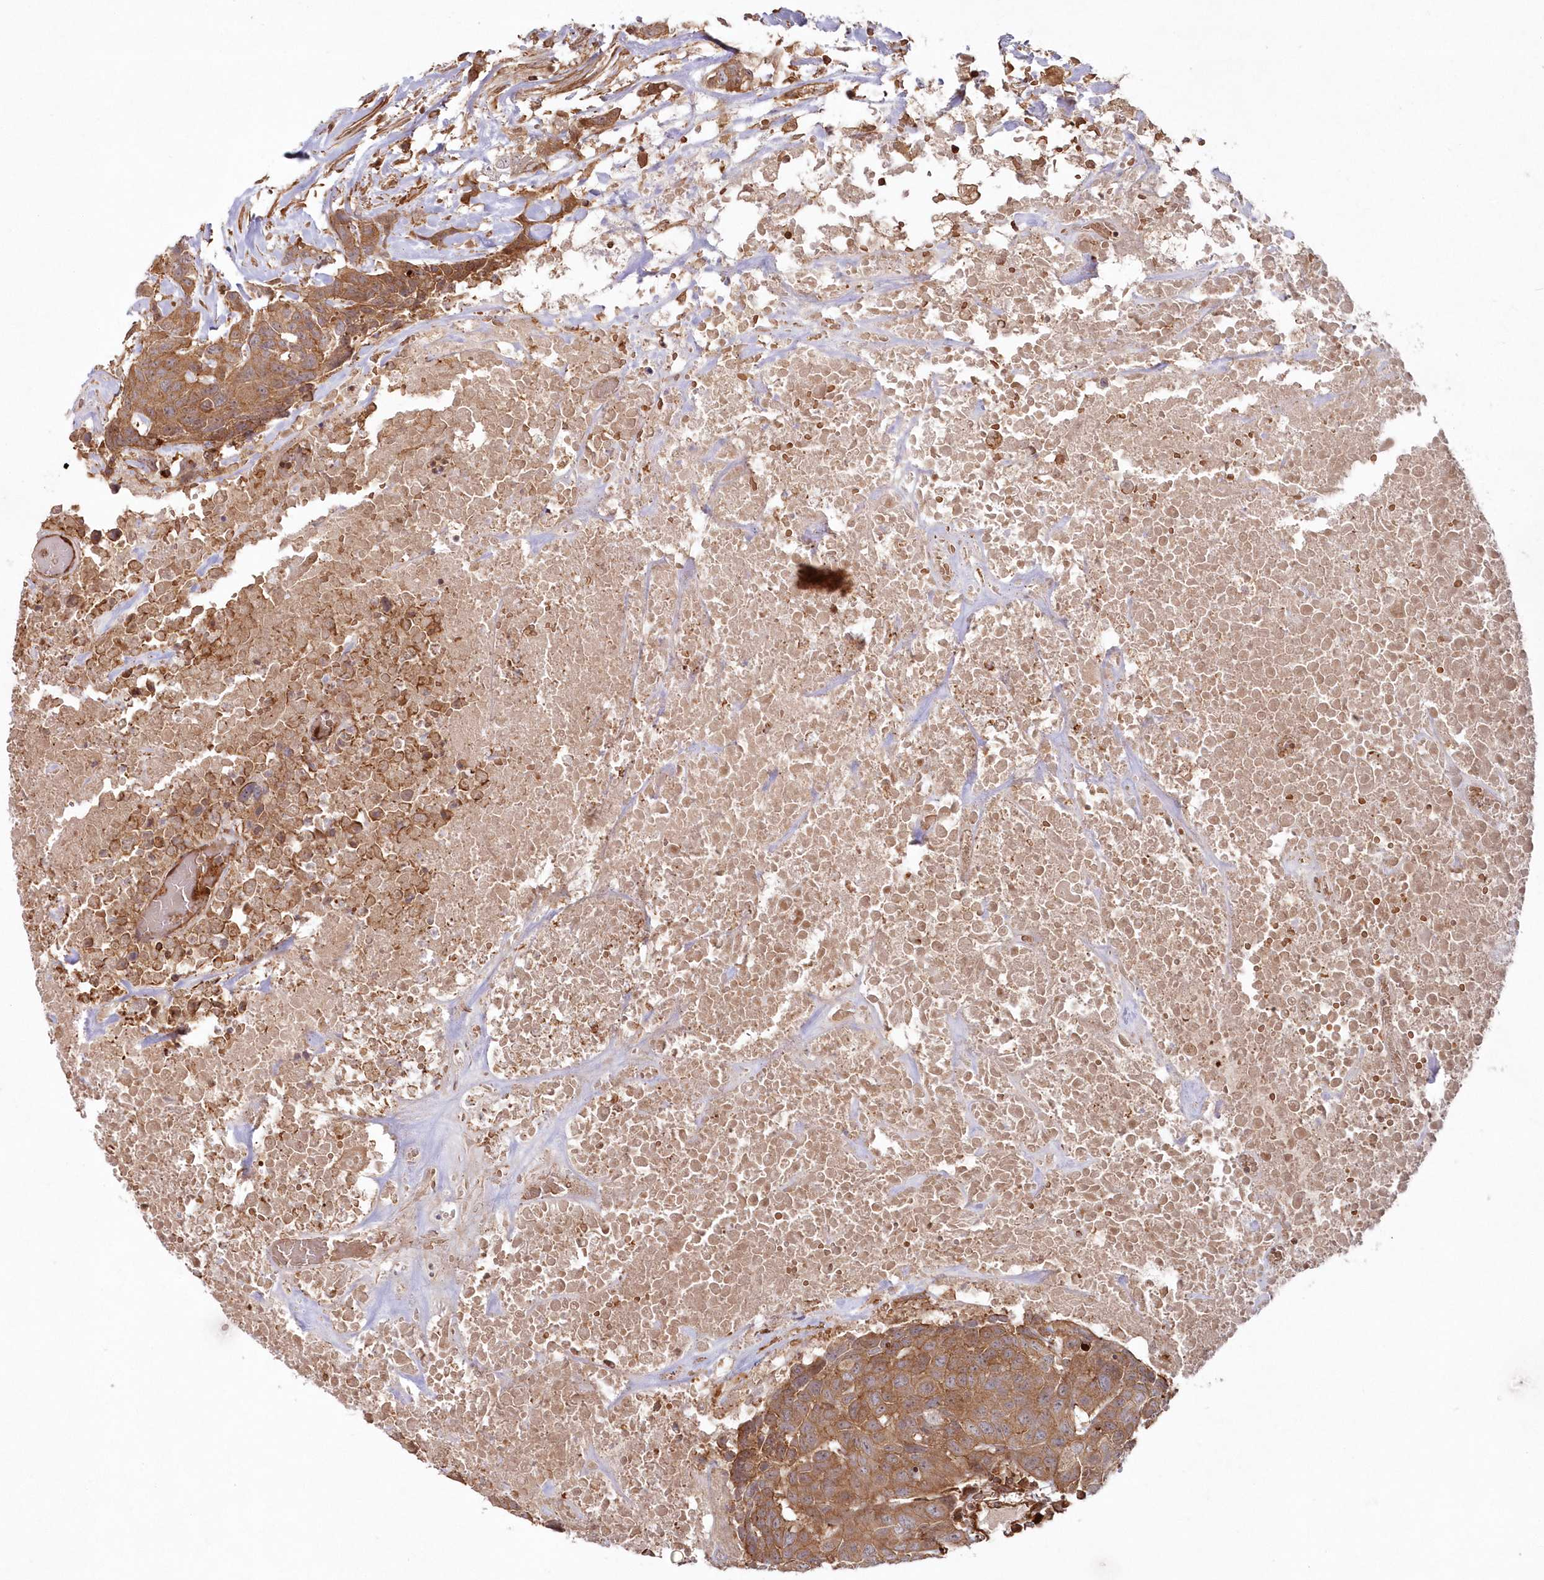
{"staining": {"intensity": "moderate", "quantity": ">75%", "location": "cytoplasmic/membranous"}, "tissue": "head and neck cancer", "cell_type": "Tumor cells", "image_type": "cancer", "snomed": [{"axis": "morphology", "description": "Squamous cell carcinoma, NOS"}, {"axis": "topography", "description": "Head-Neck"}], "caption": "The photomicrograph exhibits a brown stain indicating the presence of a protein in the cytoplasmic/membranous of tumor cells in head and neck cancer.", "gene": "RGCC", "patient": {"sex": "male", "age": 66}}